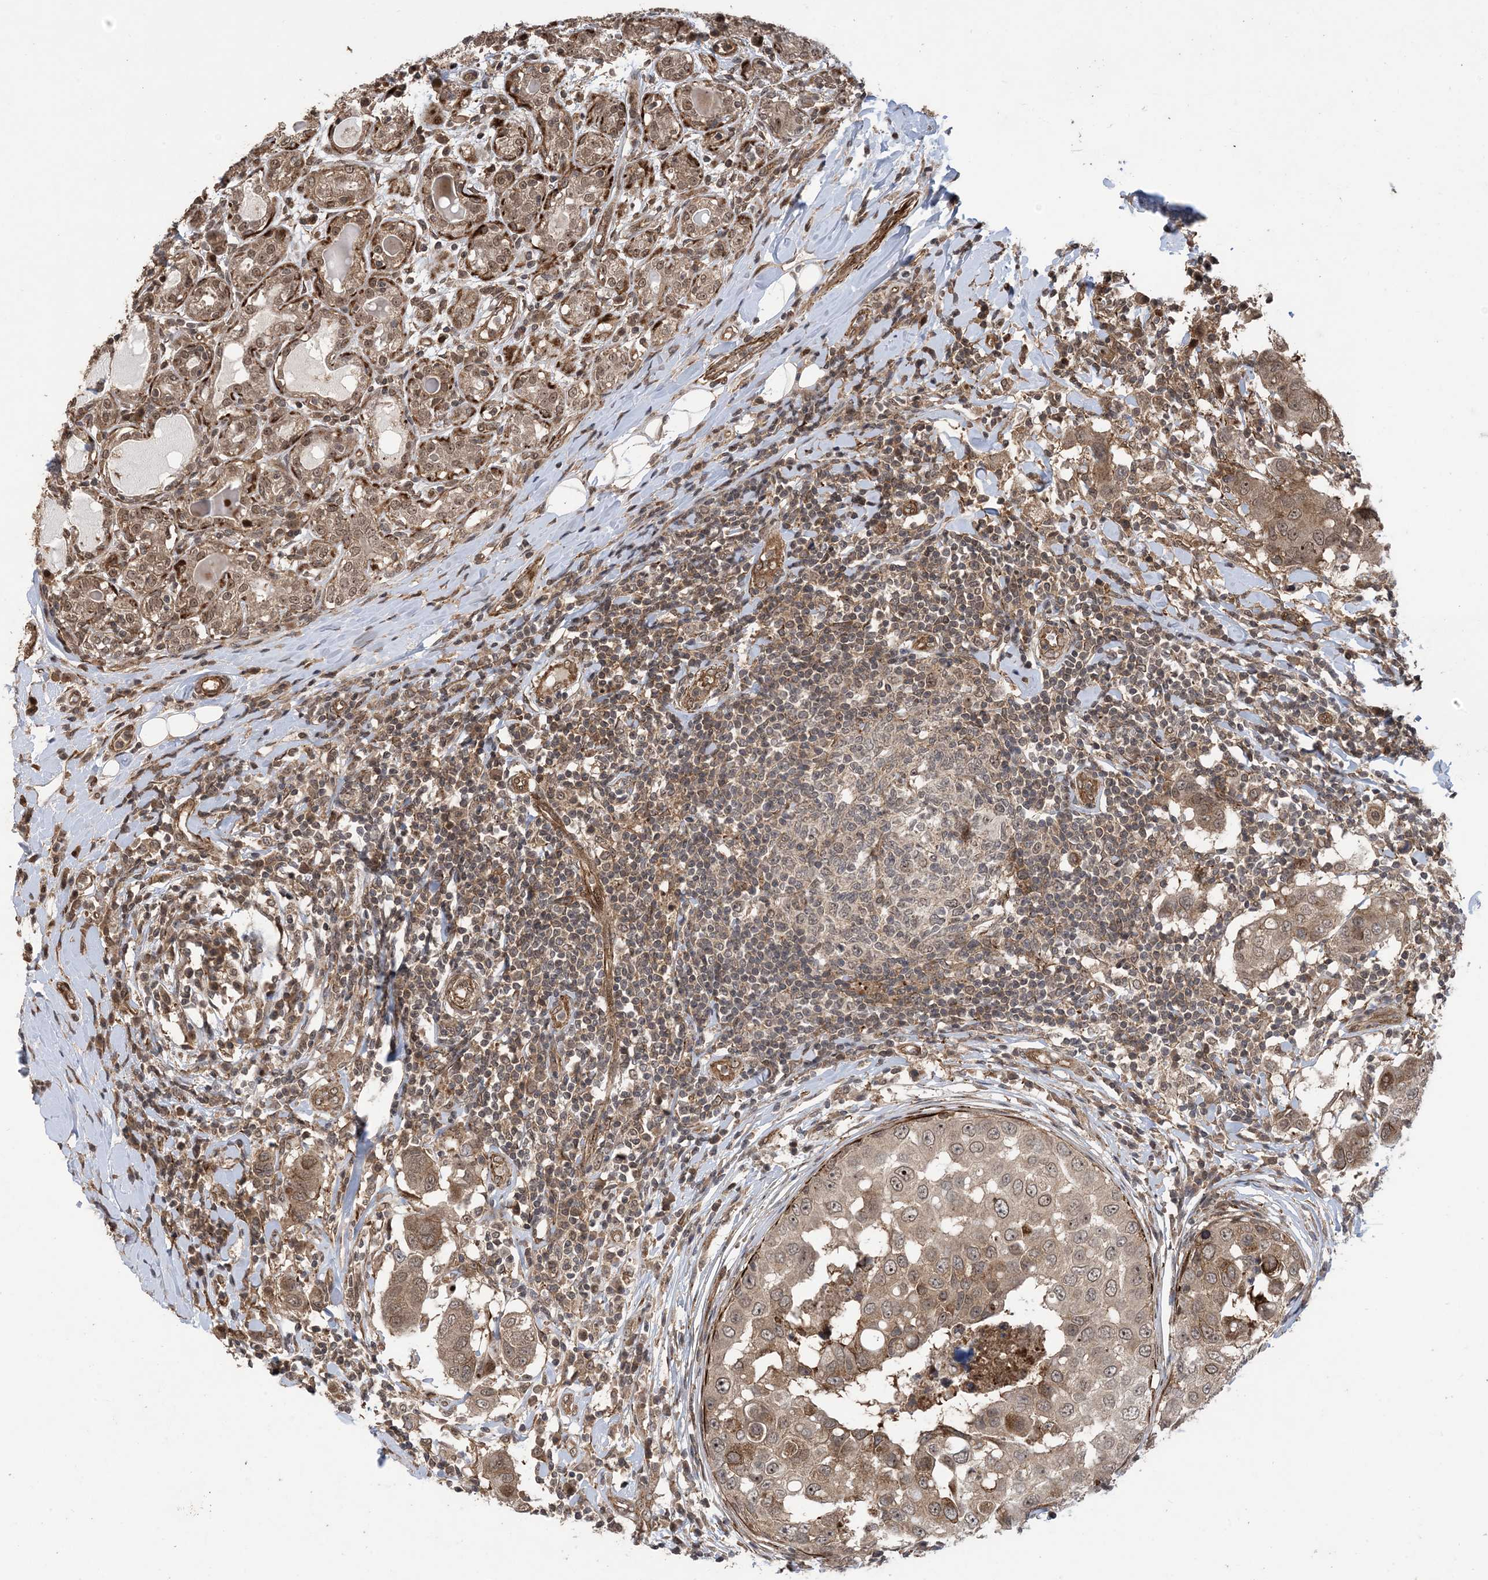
{"staining": {"intensity": "weak", "quantity": ">75%", "location": "cytoplasmic/membranous,nuclear"}, "tissue": "breast cancer", "cell_type": "Tumor cells", "image_type": "cancer", "snomed": [{"axis": "morphology", "description": "Duct carcinoma"}, {"axis": "topography", "description": "Breast"}], "caption": "Breast cancer (intraductal carcinoma) tissue reveals weak cytoplasmic/membranous and nuclear expression in about >75% of tumor cells, visualized by immunohistochemistry.", "gene": "ZNF511", "patient": {"sex": "female", "age": 27}}